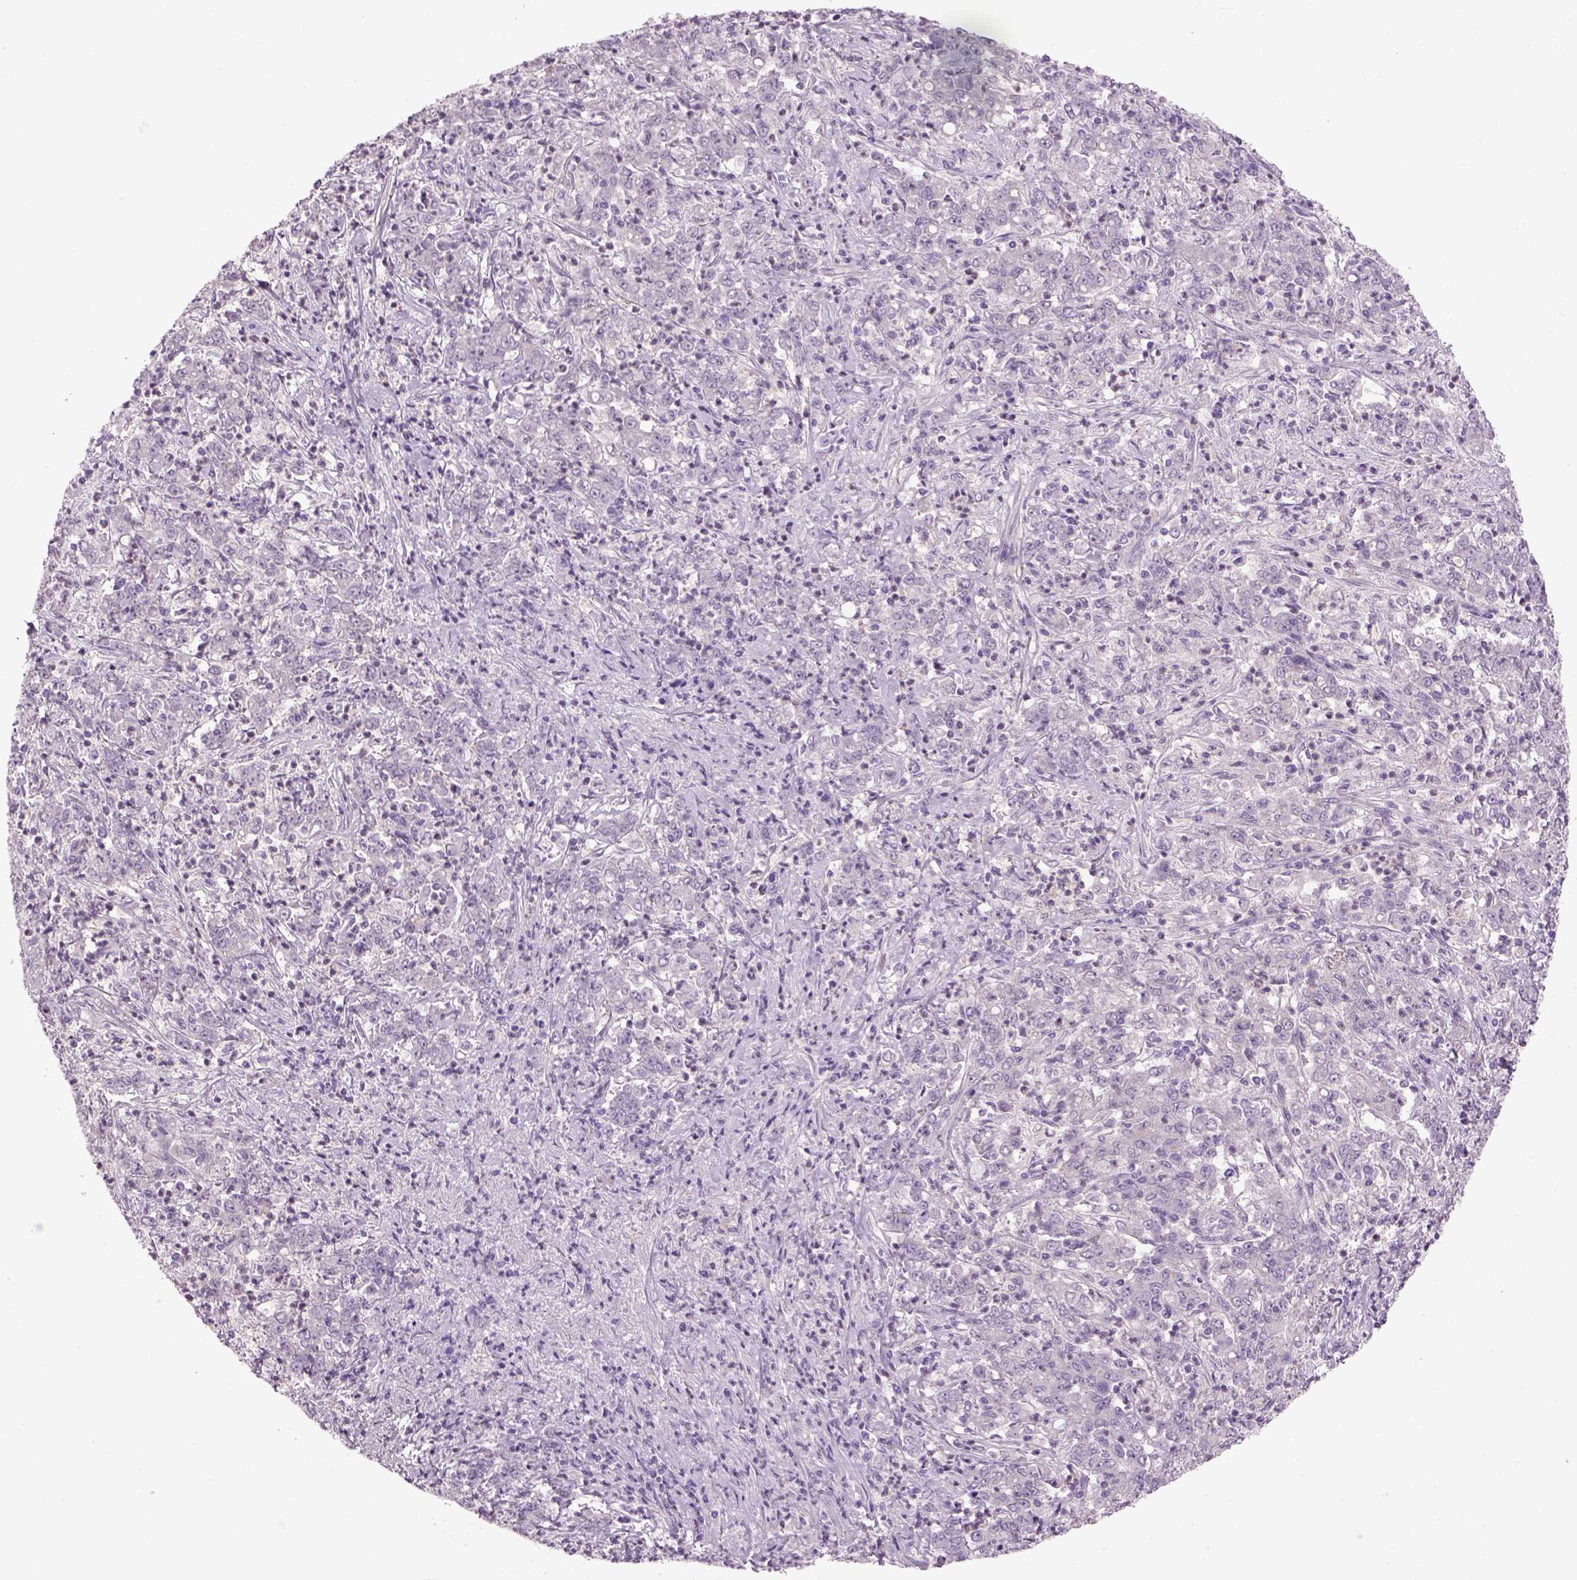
{"staining": {"intensity": "negative", "quantity": "none", "location": "none"}, "tissue": "stomach cancer", "cell_type": "Tumor cells", "image_type": "cancer", "snomed": [{"axis": "morphology", "description": "Adenocarcinoma, NOS"}, {"axis": "topography", "description": "Stomach, lower"}], "caption": "Histopathology image shows no protein staining in tumor cells of stomach cancer tissue. (DAB (3,3'-diaminobenzidine) immunohistochemistry (IHC) visualized using brightfield microscopy, high magnification).", "gene": "MDH1B", "patient": {"sex": "female", "age": 71}}